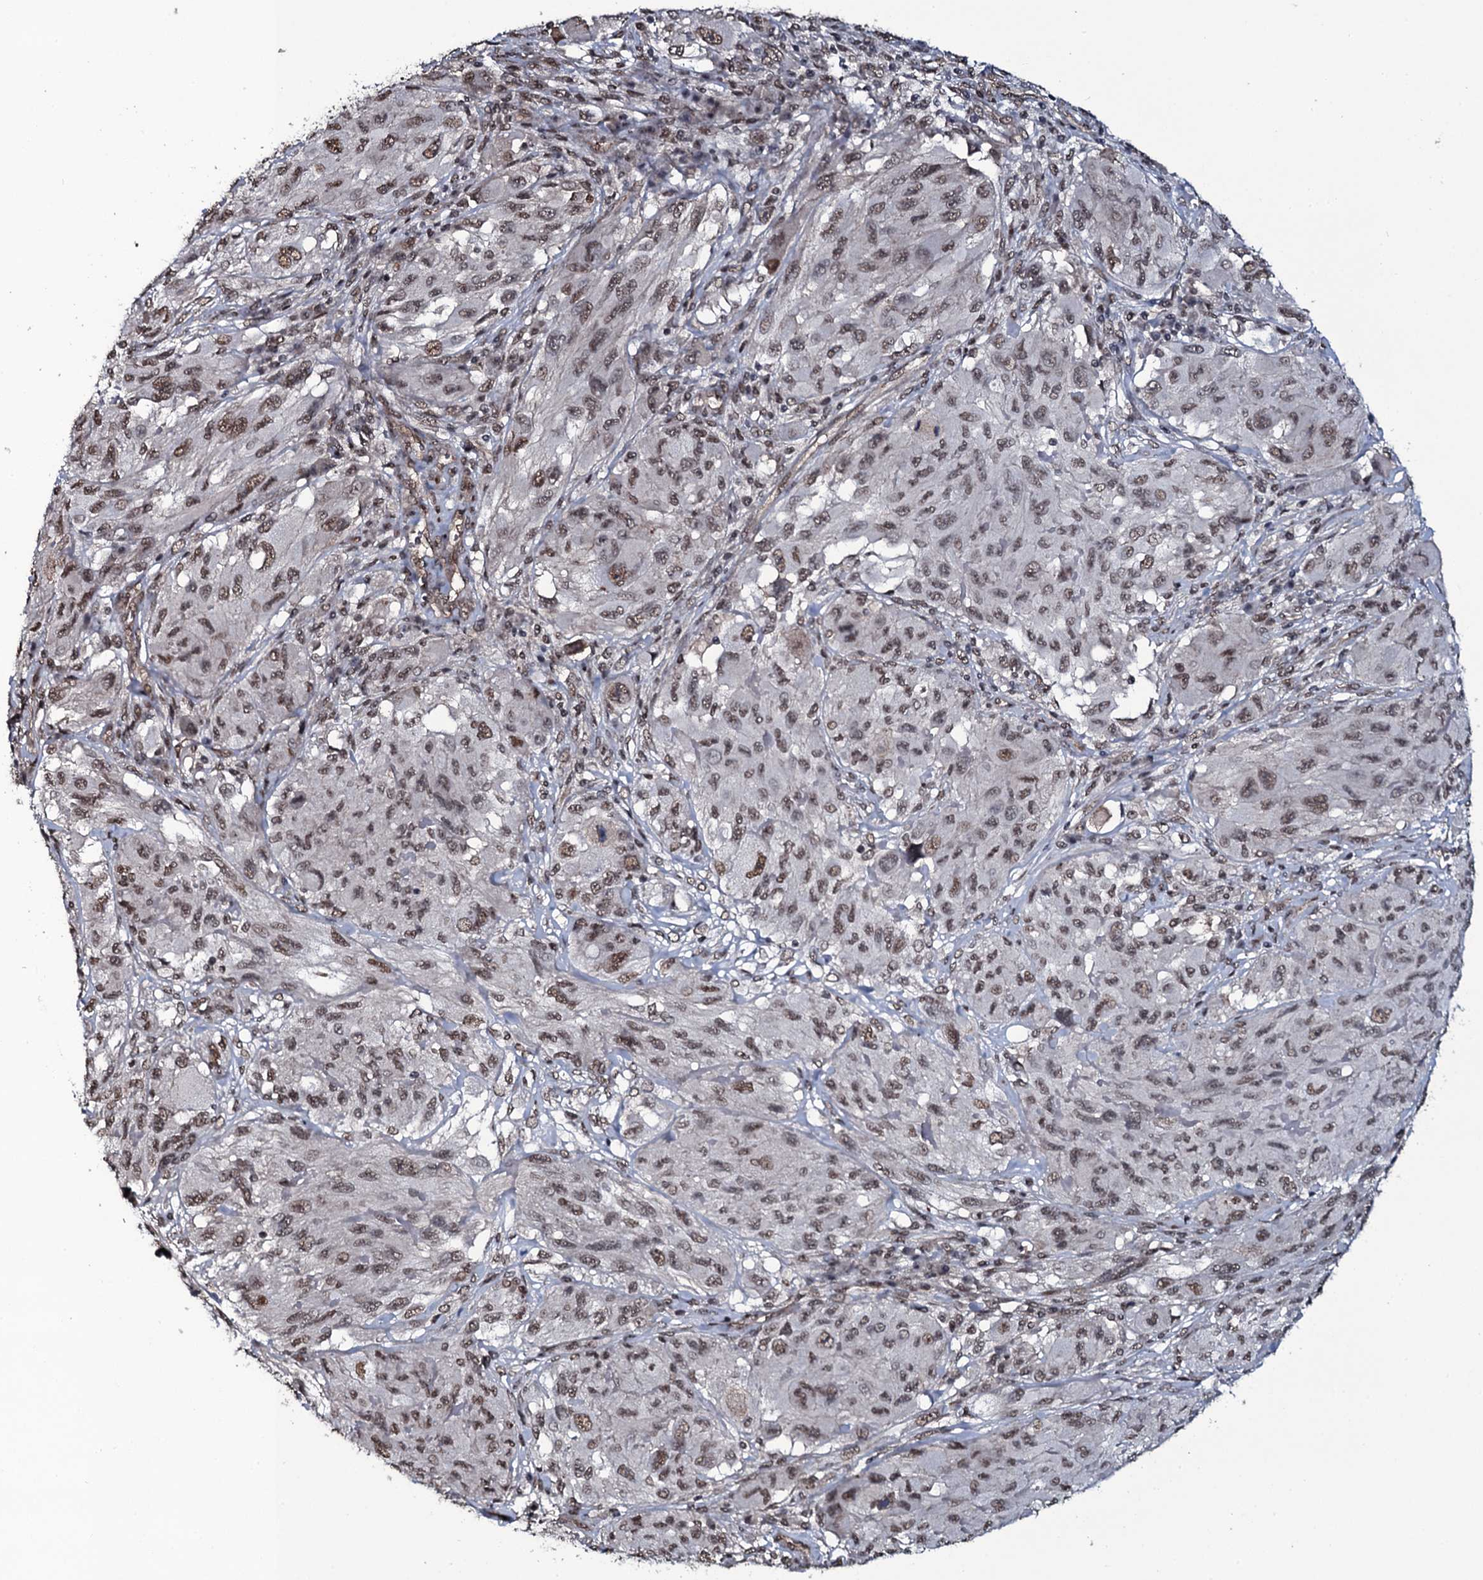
{"staining": {"intensity": "moderate", "quantity": ">75%", "location": "nuclear"}, "tissue": "melanoma", "cell_type": "Tumor cells", "image_type": "cancer", "snomed": [{"axis": "morphology", "description": "Malignant melanoma, NOS"}, {"axis": "topography", "description": "Skin"}], "caption": "Melanoma was stained to show a protein in brown. There is medium levels of moderate nuclear staining in about >75% of tumor cells. The protein is shown in brown color, while the nuclei are stained blue.", "gene": "SH2D4B", "patient": {"sex": "female", "age": 91}}